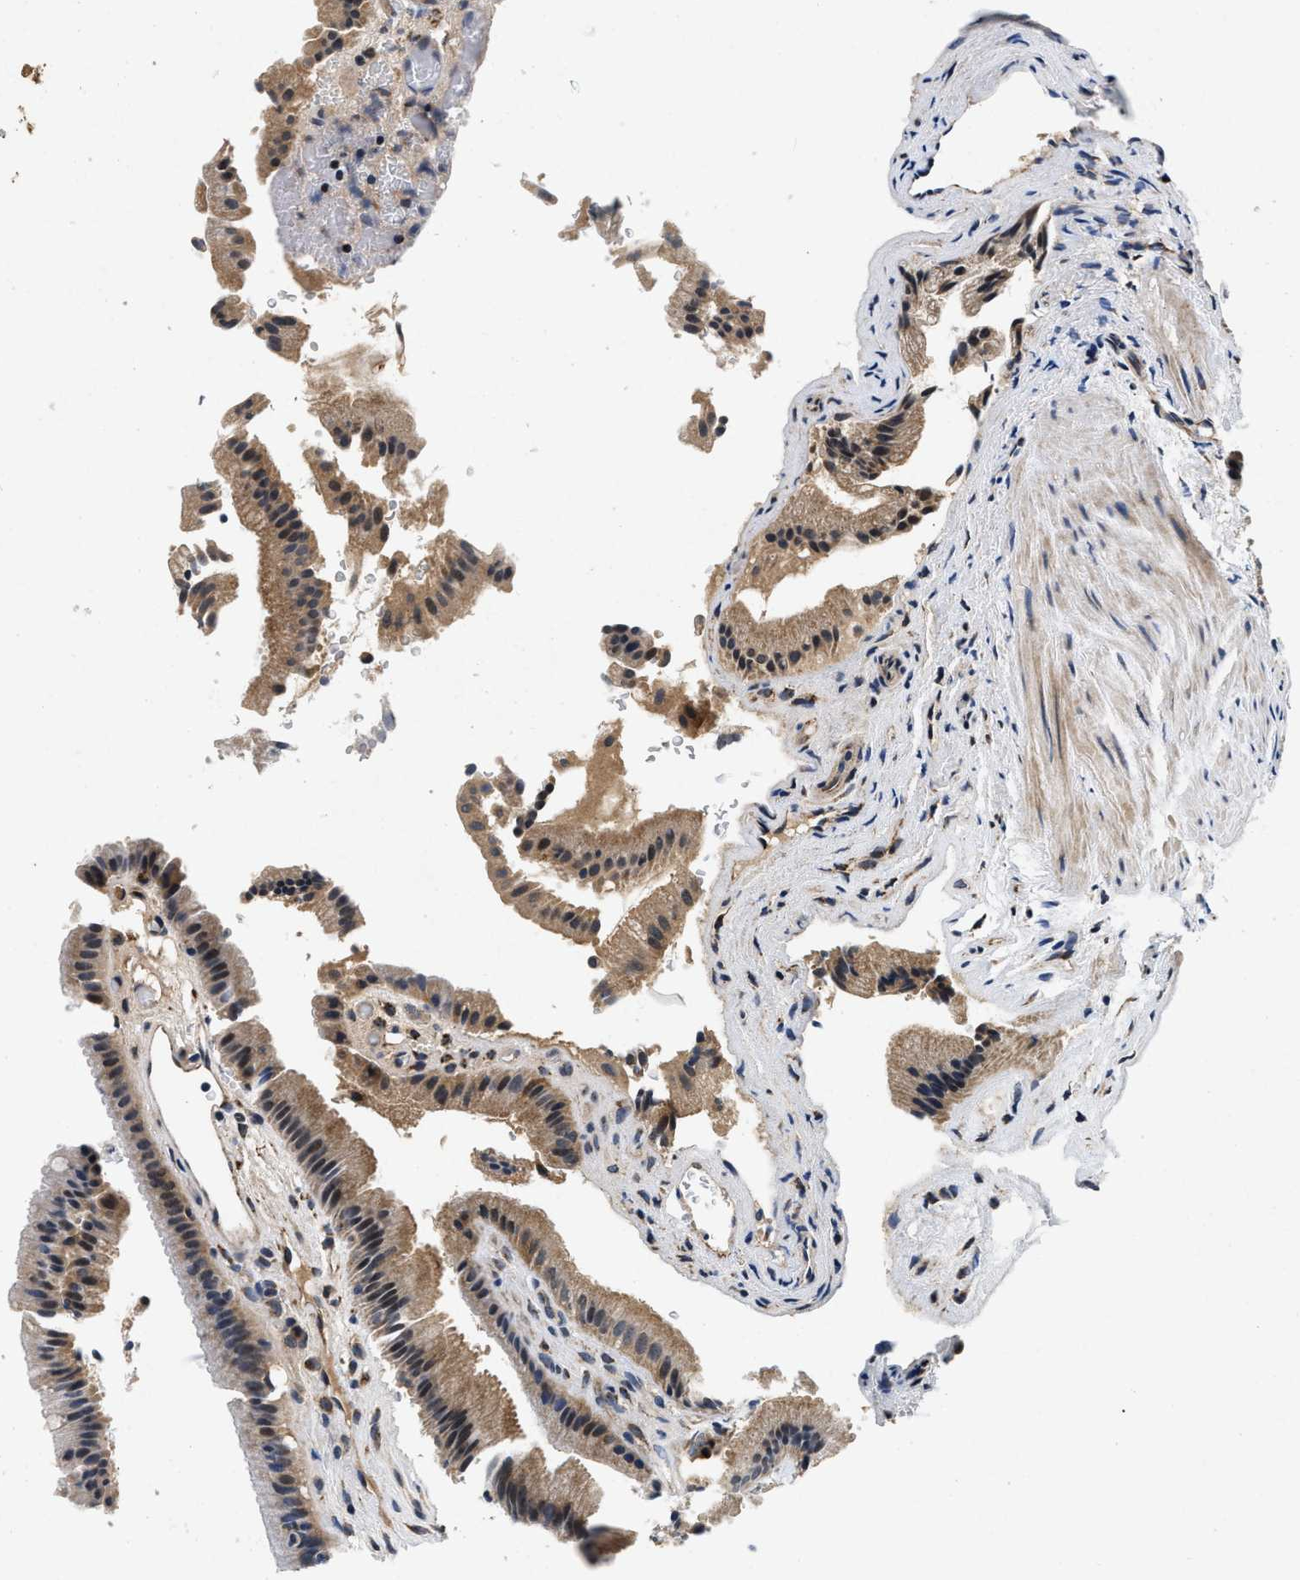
{"staining": {"intensity": "moderate", "quantity": ">75%", "location": "cytoplasmic/membranous"}, "tissue": "gallbladder", "cell_type": "Glandular cells", "image_type": "normal", "snomed": [{"axis": "morphology", "description": "Normal tissue, NOS"}, {"axis": "topography", "description": "Gallbladder"}], "caption": "Brown immunohistochemical staining in normal gallbladder displays moderate cytoplasmic/membranous expression in about >75% of glandular cells.", "gene": "PDP1", "patient": {"sex": "male", "age": 49}}